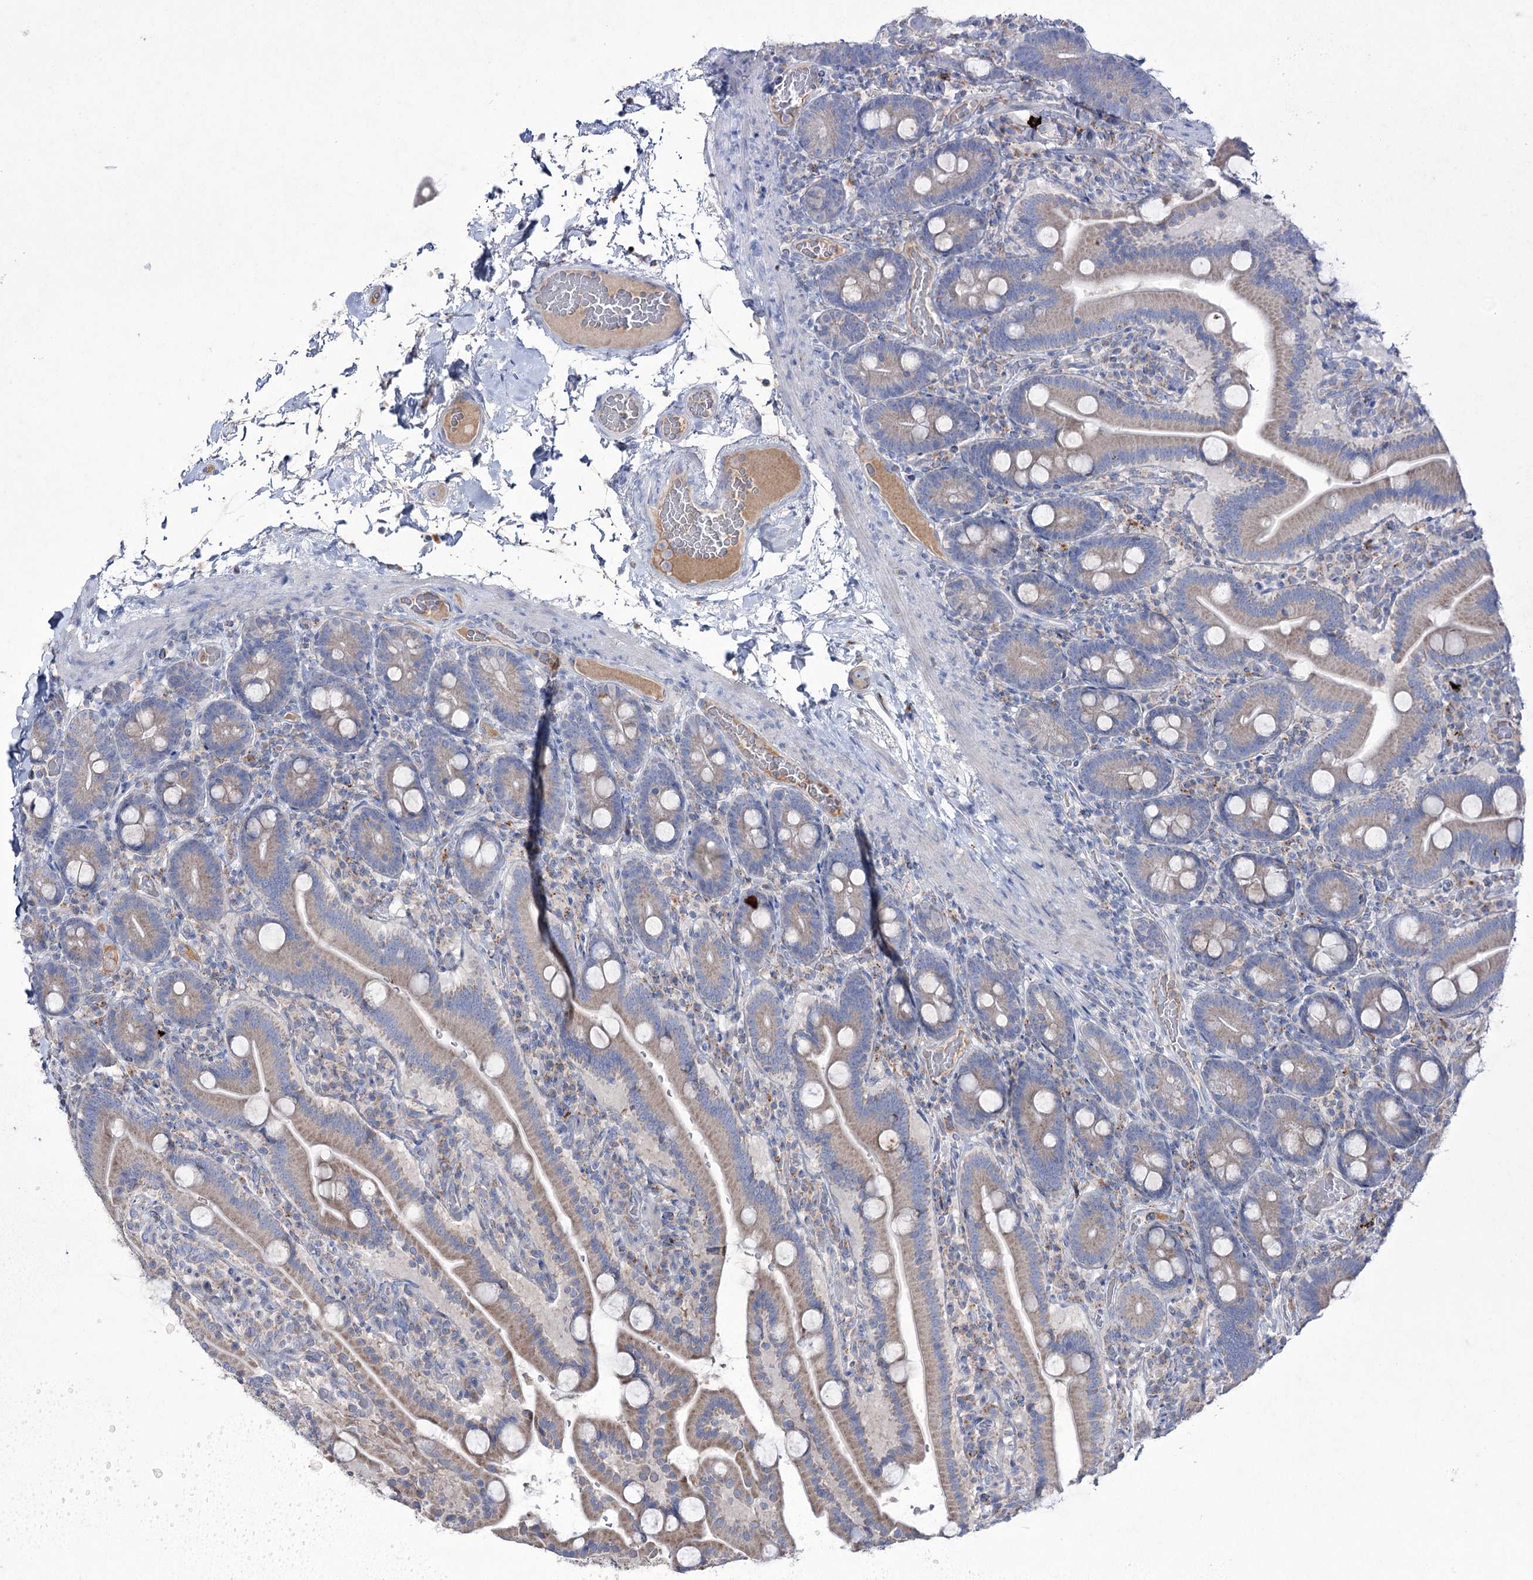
{"staining": {"intensity": "weak", "quantity": ">75%", "location": "cytoplasmic/membranous"}, "tissue": "duodenum", "cell_type": "Glandular cells", "image_type": "normal", "snomed": [{"axis": "morphology", "description": "Normal tissue, NOS"}, {"axis": "topography", "description": "Duodenum"}], "caption": "A brown stain shows weak cytoplasmic/membranous staining of a protein in glandular cells of benign duodenum. Using DAB (brown) and hematoxylin (blue) stains, captured at high magnification using brightfield microscopy.", "gene": "NAGLU", "patient": {"sex": "male", "age": 55}}